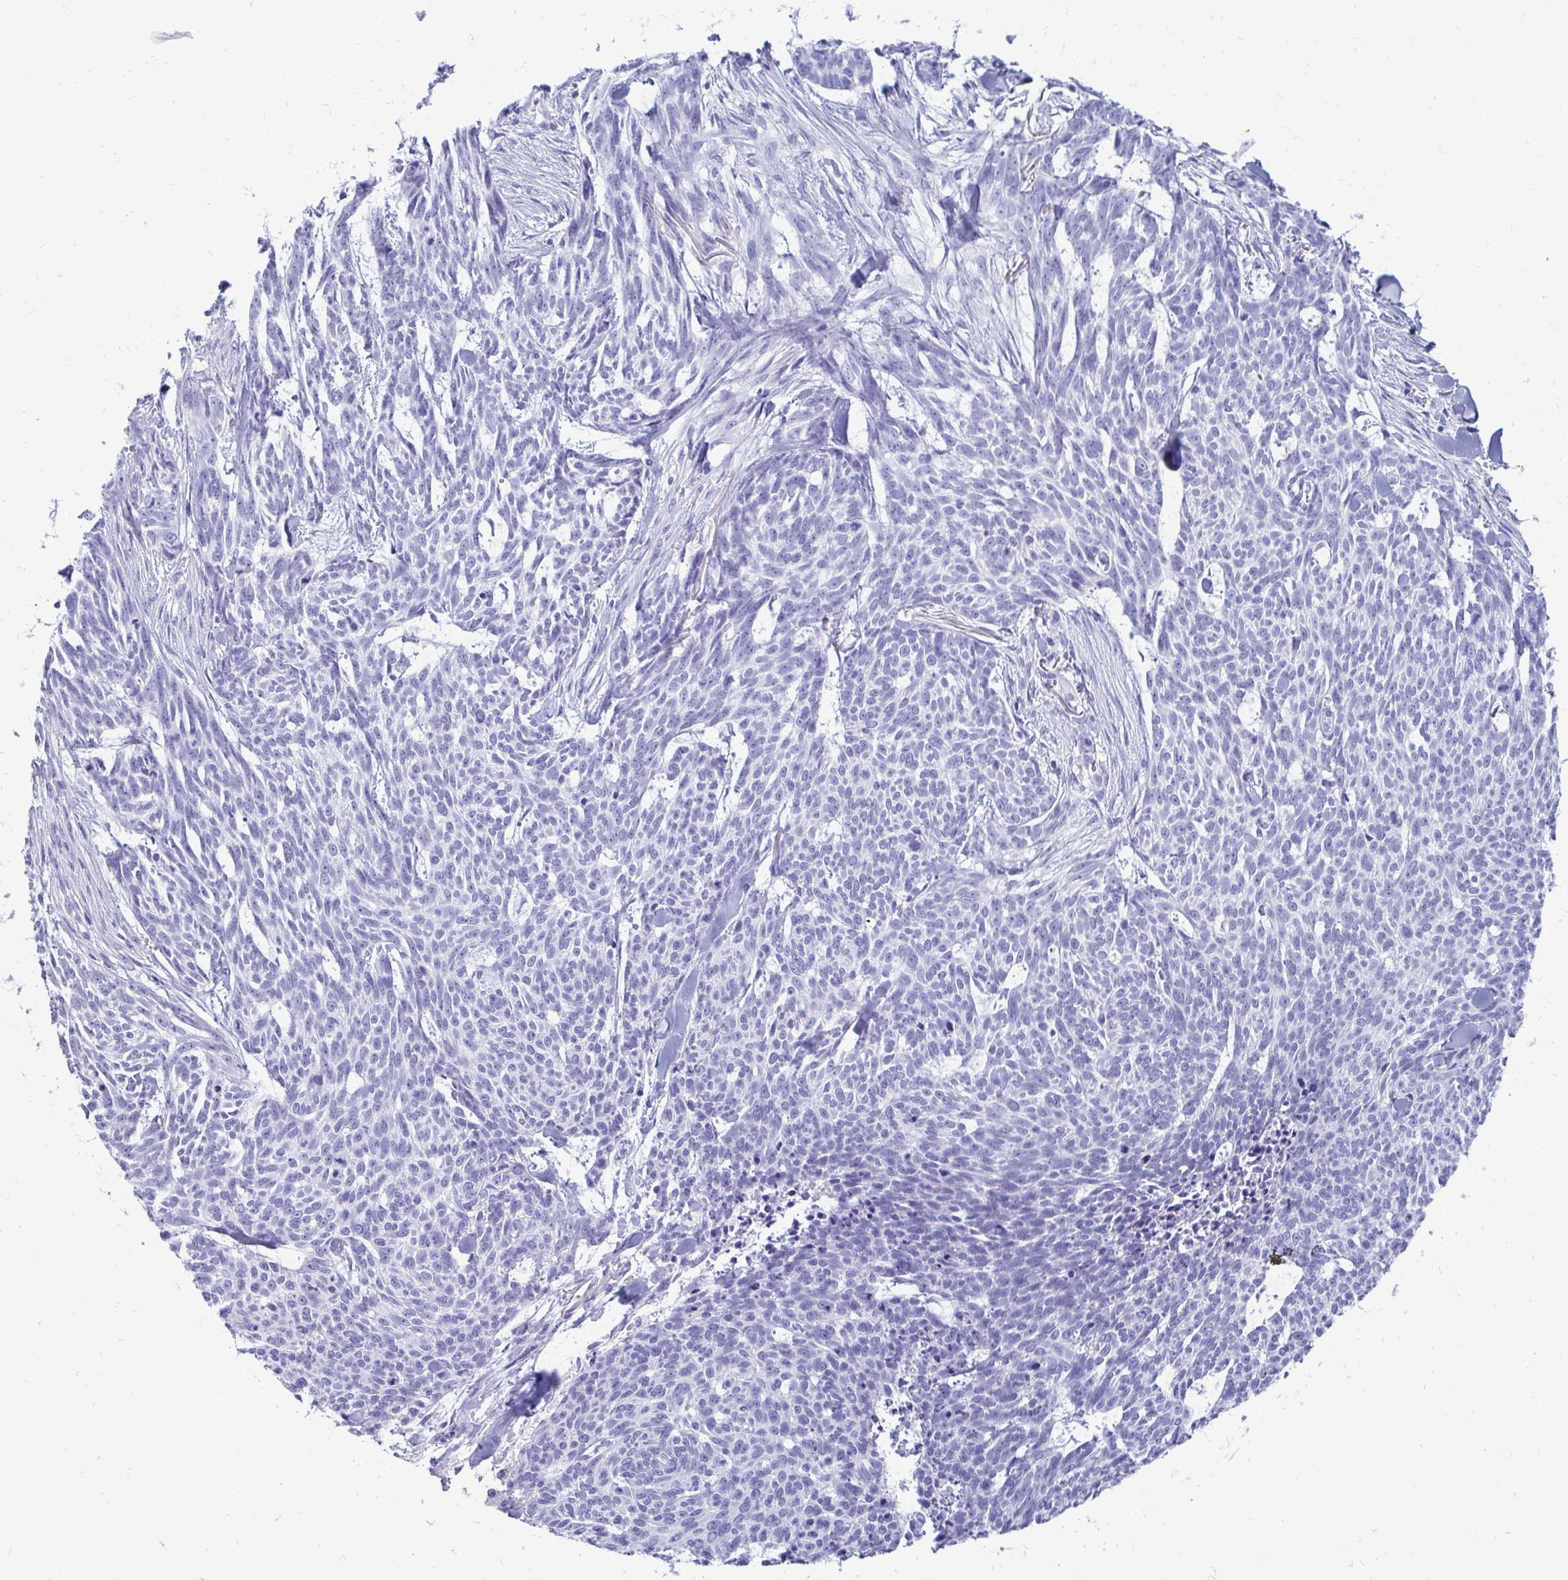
{"staining": {"intensity": "negative", "quantity": "none", "location": "none"}, "tissue": "skin cancer", "cell_type": "Tumor cells", "image_type": "cancer", "snomed": [{"axis": "morphology", "description": "Basal cell carcinoma"}, {"axis": "topography", "description": "Skin"}], "caption": "Photomicrograph shows no protein positivity in tumor cells of skin basal cell carcinoma tissue. (DAB immunohistochemistry (IHC) with hematoxylin counter stain).", "gene": "OR10R2", "patient": {"sex": "female", "age": 93}}